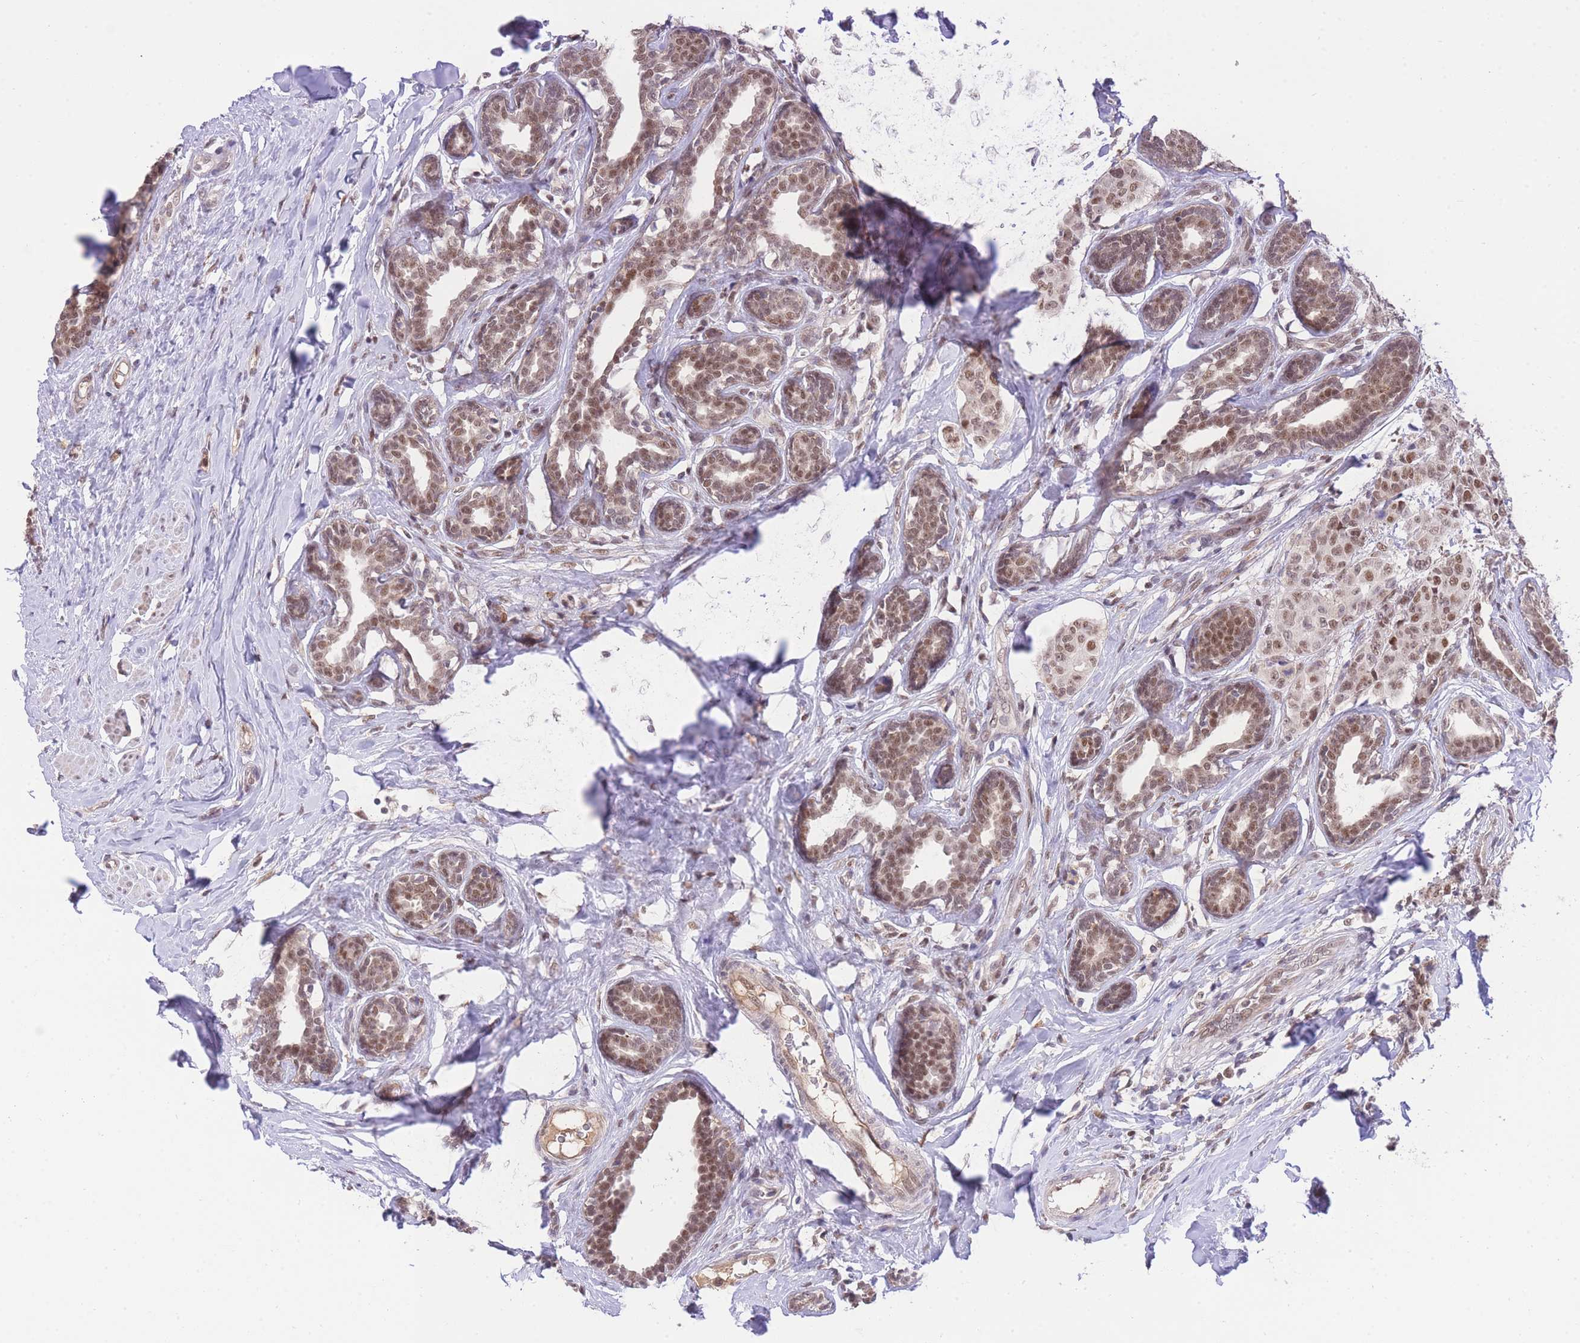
{"staining": {"intensity": "moderate", "quantity": ">75%", "location": "nuclear"}, "tissue": "breast cancer", "cell_type": "Tumor cells", "image_type": "cancer", "snomed": [{"axis": "morphology", "description": "Duct carcinoma"}, {"axis": "topography", "description": "Breast"}], "caption": "Immunohistochemistry (IHC) histopathology image of neoplastic tissue: human infiltrating ductal carcinoma (breast) stained using immunohistochemistry (IHC) demonstrates medium levels of moderate protein expression localized specifically in the nuclear of tumor cells, appearing as a nuclear brown color.", "gene": "UBXN7", "patient": {"sex": "female", "age": 40}}